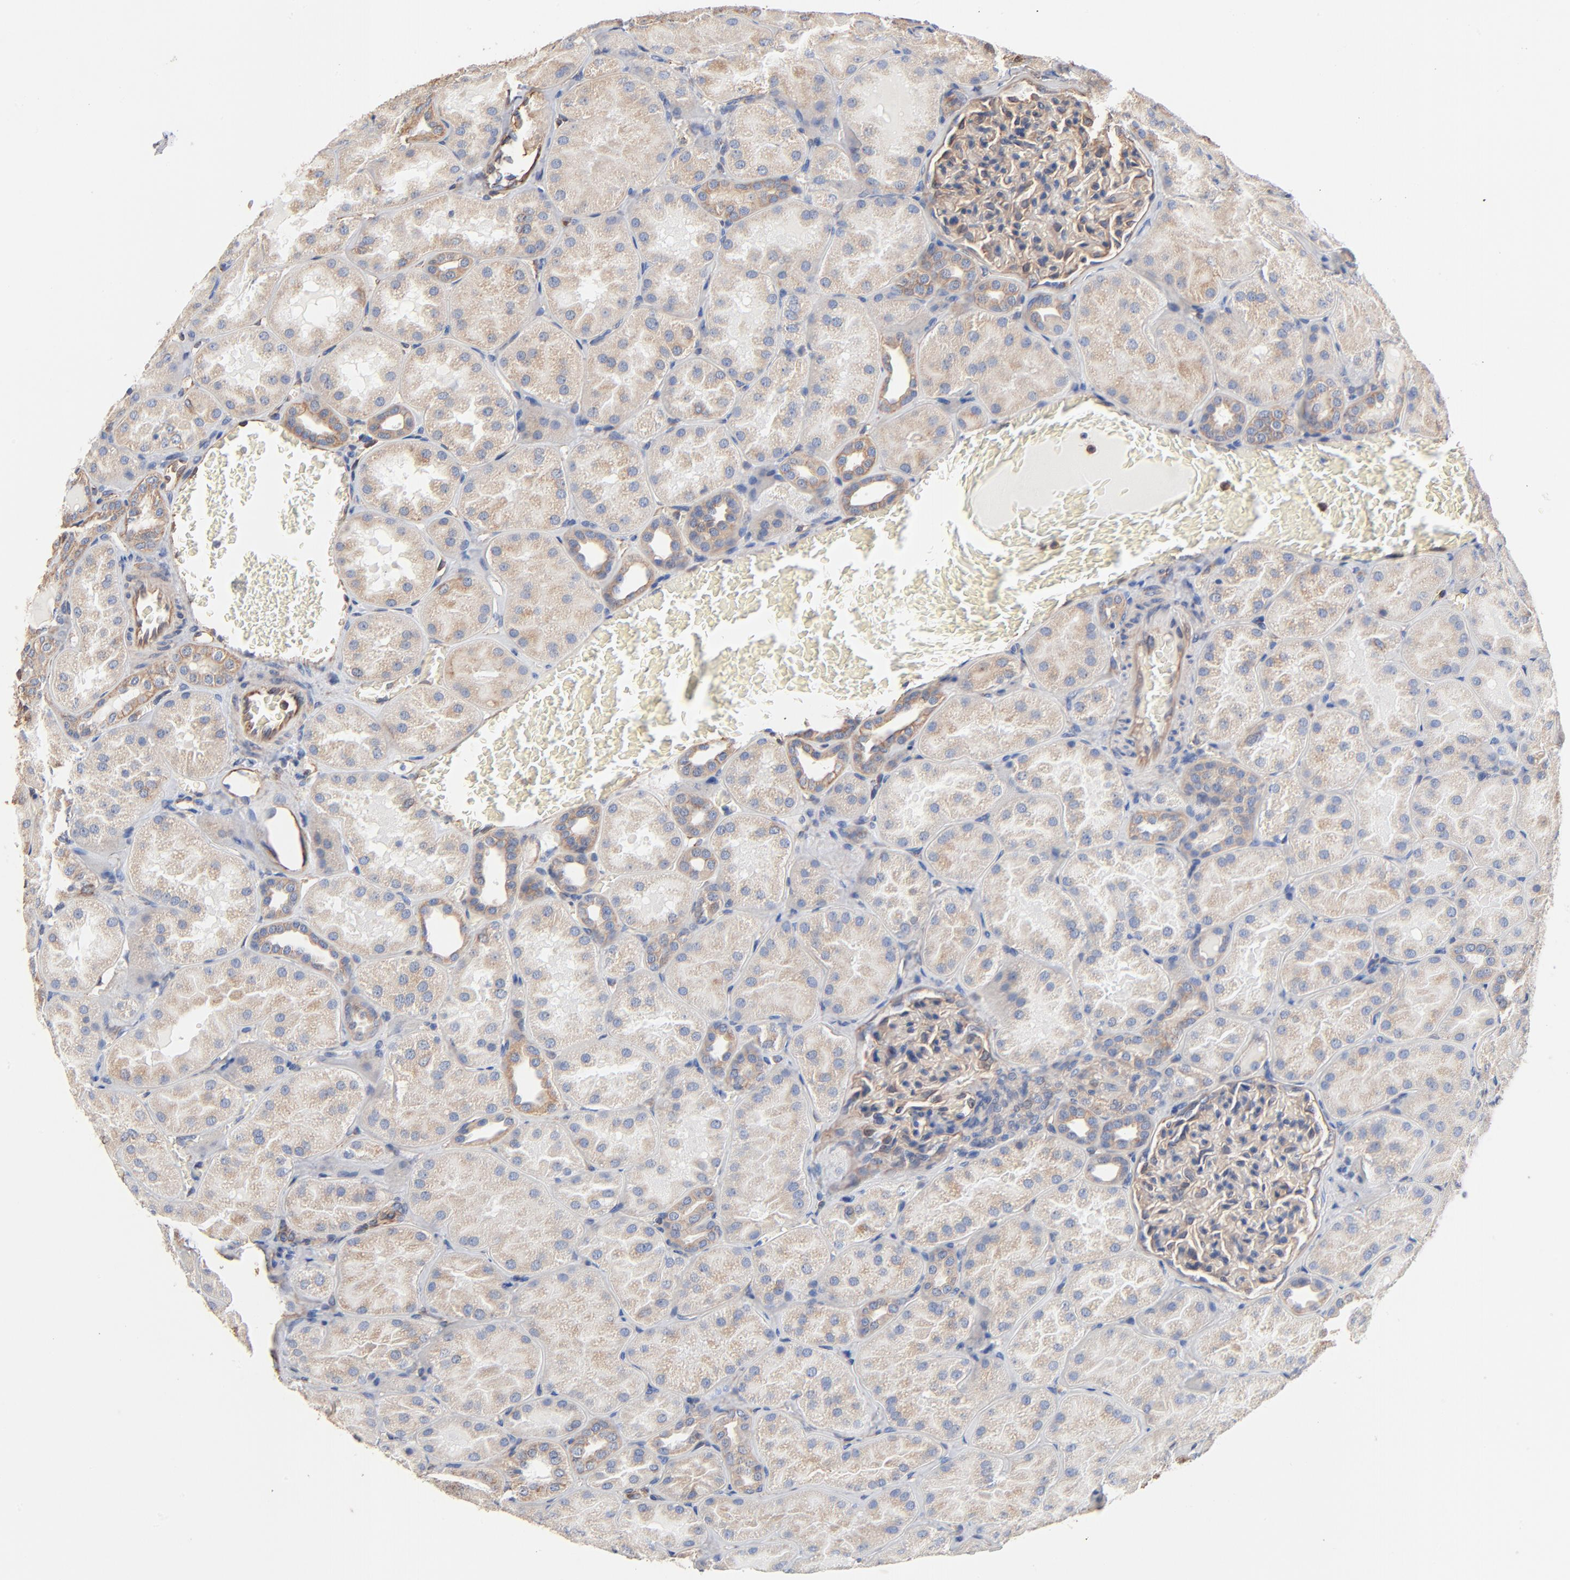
{"staining": {"intensity": "weak", "quantity": "<25%", "location": "cytoplasmic/membranous"}, "tissue": "kidney", "cell_type": "Cells in glomeruli", "image_type": "normal", "snomed": [{"axis": "morphology", "description": "Normal tissue, NOS"}, {"axis": "topography", "description": "Kidney"}], "caption": "Immunohistochemistry histopathology image of normal kidney: kidney stained with DAB reveals no significant protein staining in cells in glomeruli.", "gene": "ABCD4", "patient": {"sex": "male", "age": 28}}